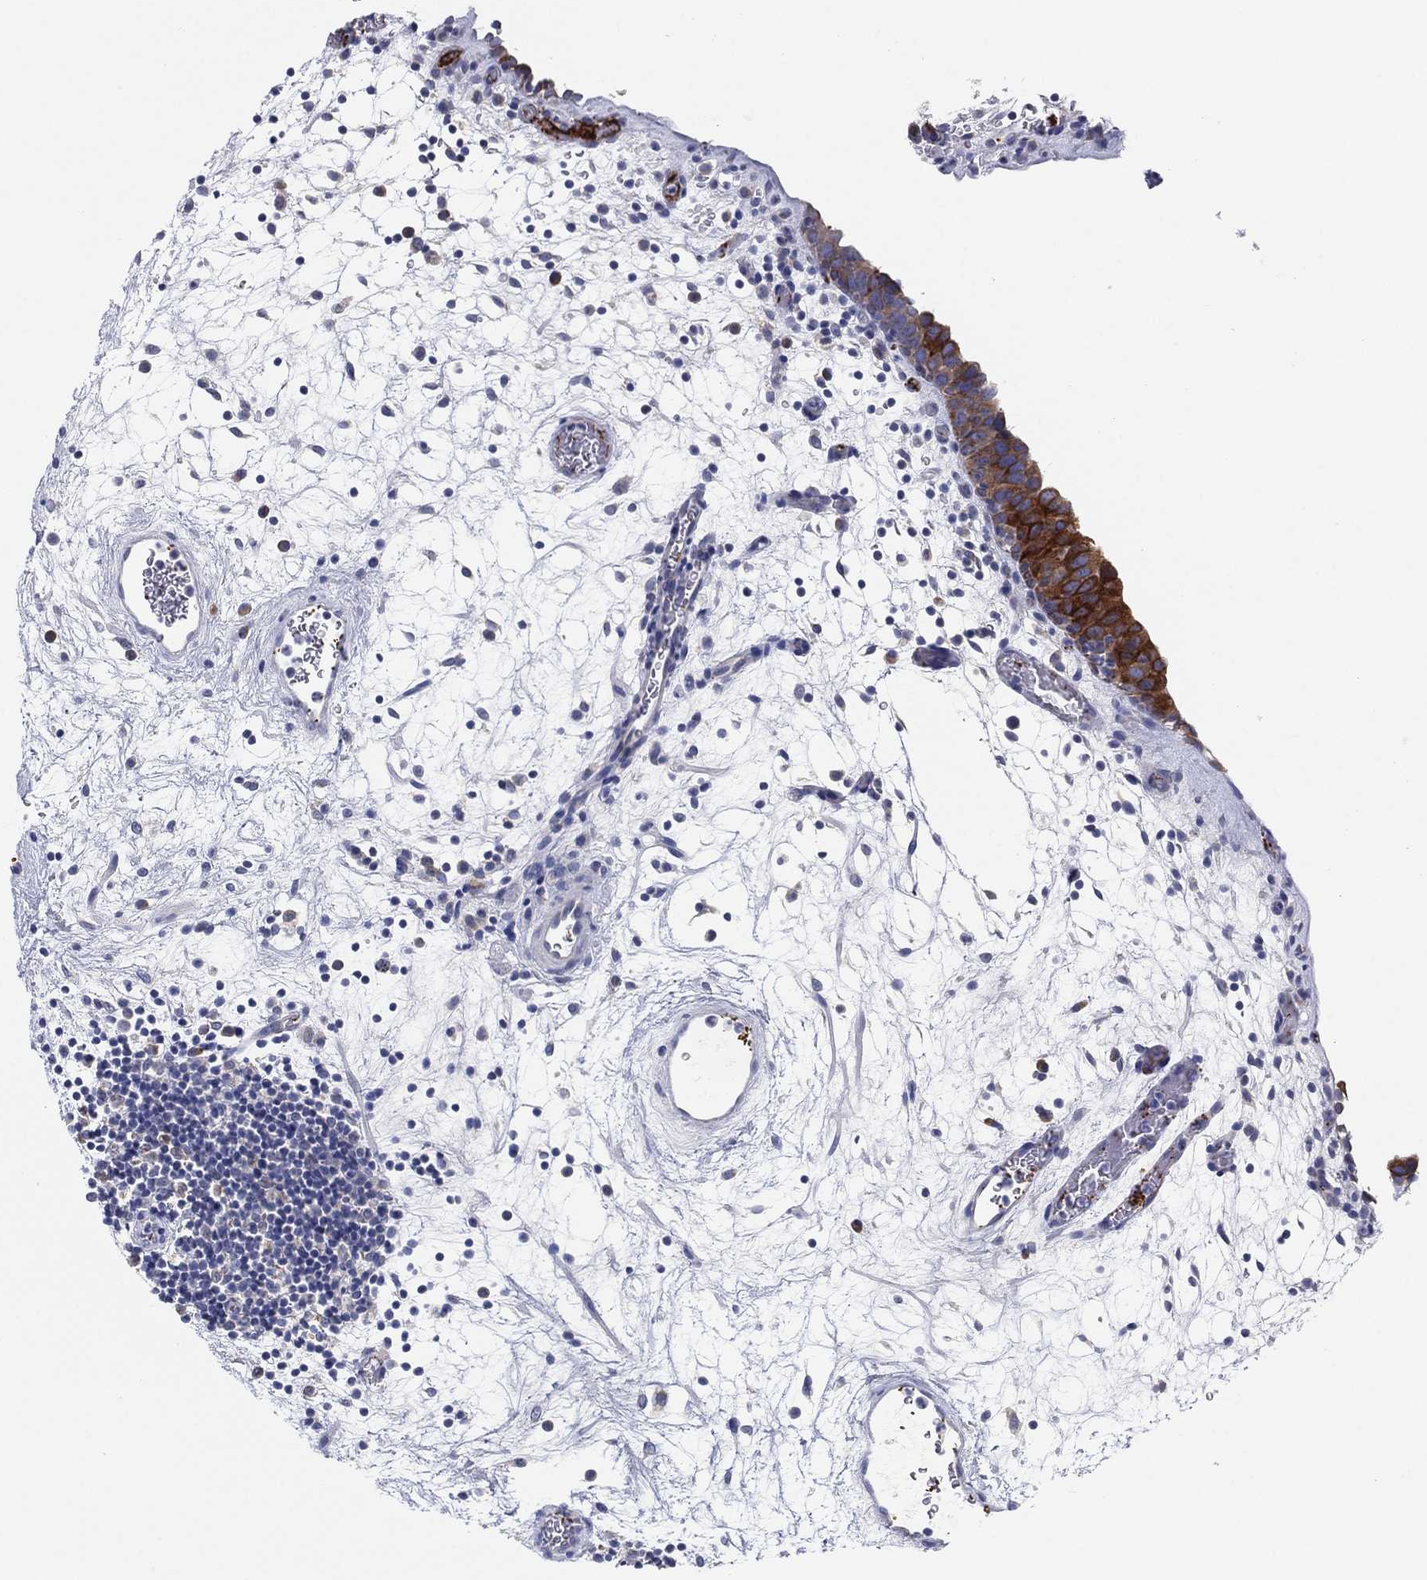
{"staining": {"intensity": "moderate", "quantity": ">75%", "location": "cytoplasmic/membranous"}, "tissue": "urinary bladder", "cell_type": "Urothelial cells", "image_type": "normal", "snomed": [{"axis": "morphology", "description": "Normal tissue, NOS"}, {"axis": "topography", "description": "Urinary bladder"}], "caption": "Benign urinary bladder shows moderate cytoplasmic/membranous positivity in about >75% of urothelial cells, visualized by immunohistochemistry.", "gene": "TMEM40", "patient": {"sex": "male", "age": 37}}